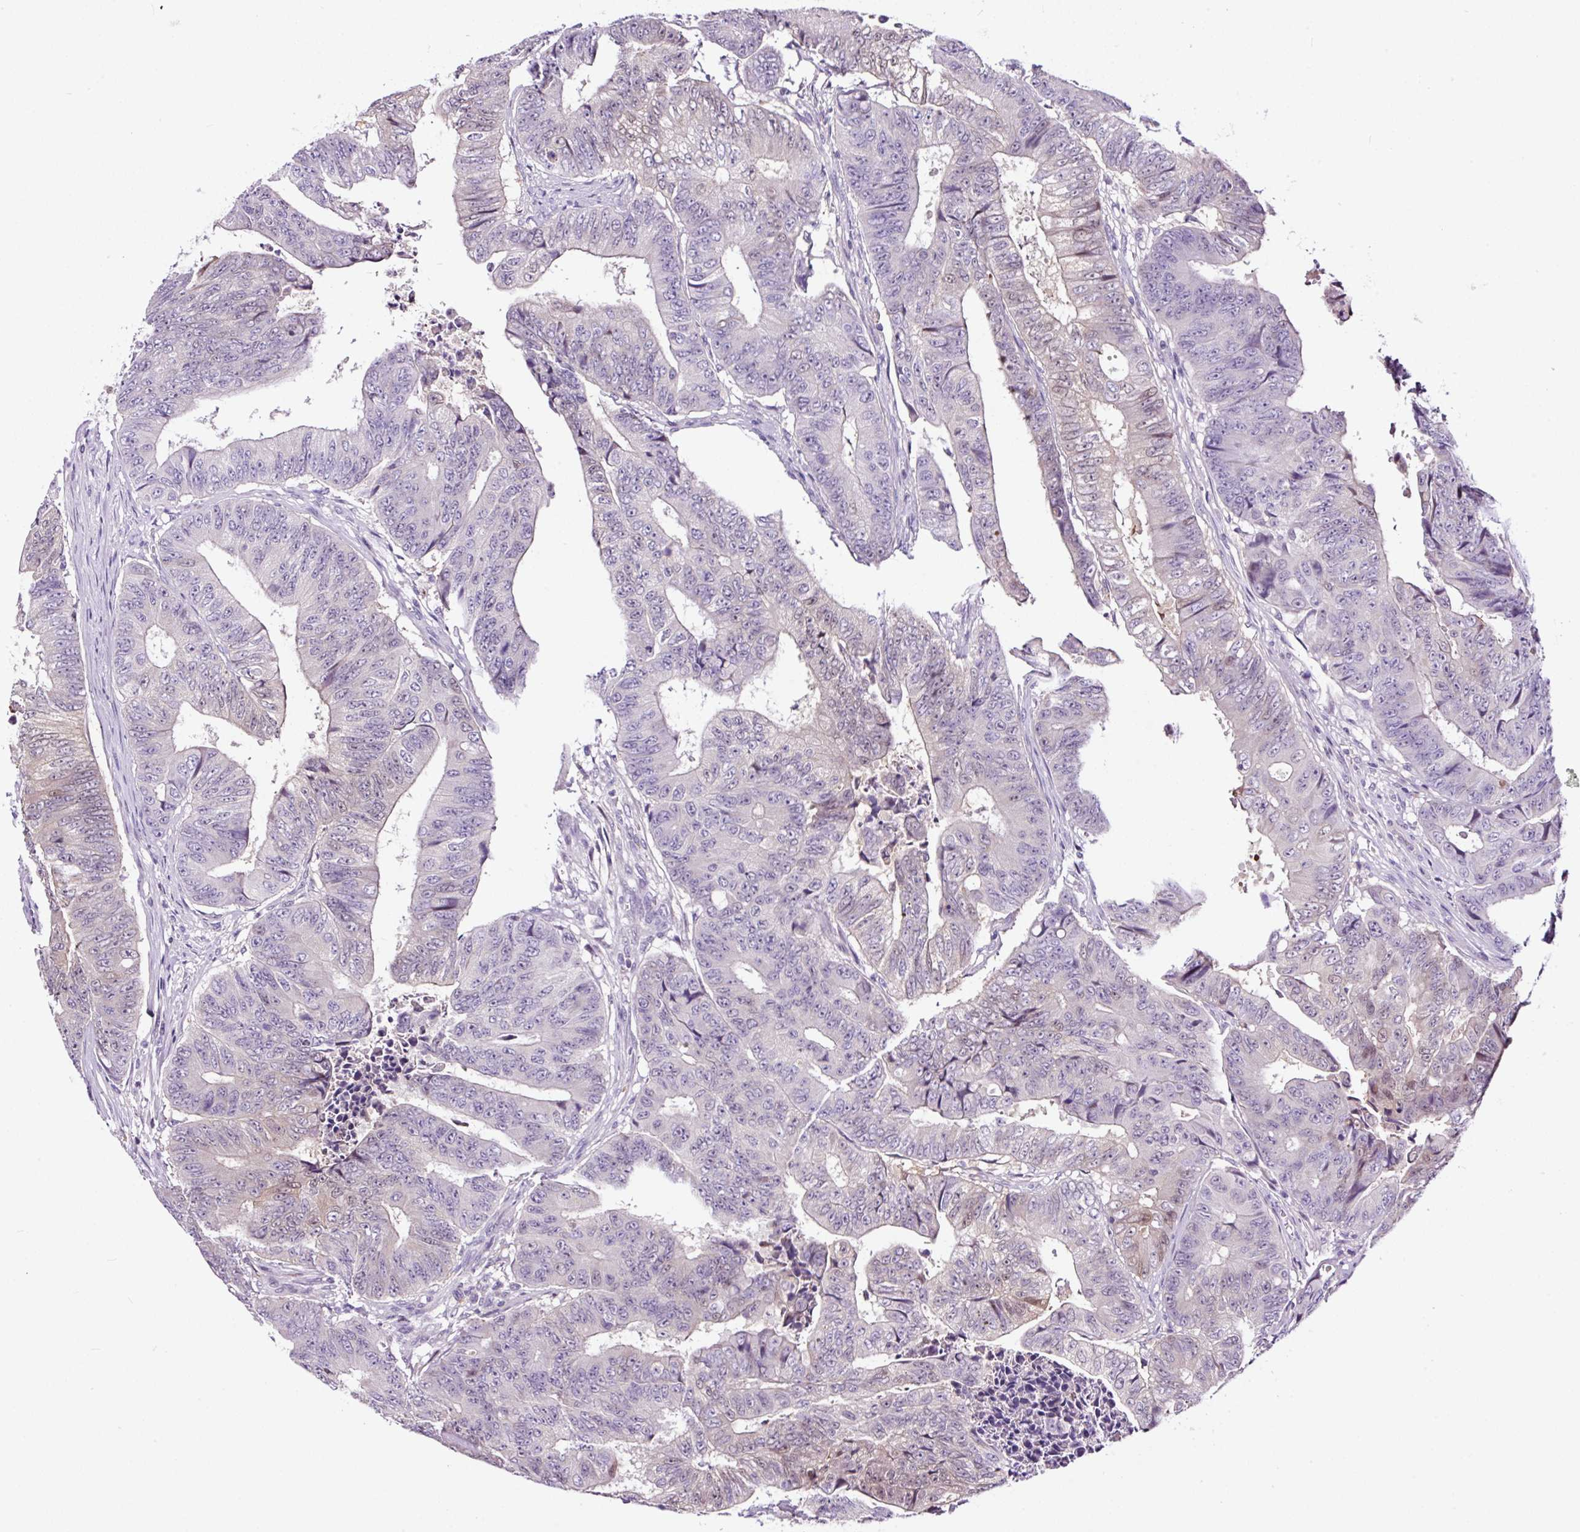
{"staining": {"intensity": "negative", "quantity": "none", "location": "none"}, "tissue": "colorectal cancer", "cell_type": "Tumor cells", "image_type": "cancer", "snomed": [{"axis": "morphology", "description": "Adenocarcinoma, NOS"}, {"axis": "topography", "description": "Colon"}], "caption": "The image displays no staining of tumor cells in colorectal adenocarcinoma. Nuclei are stained in blue.", "gene": "TAFA3", "patient": {"sex": "female", "age": 48}}